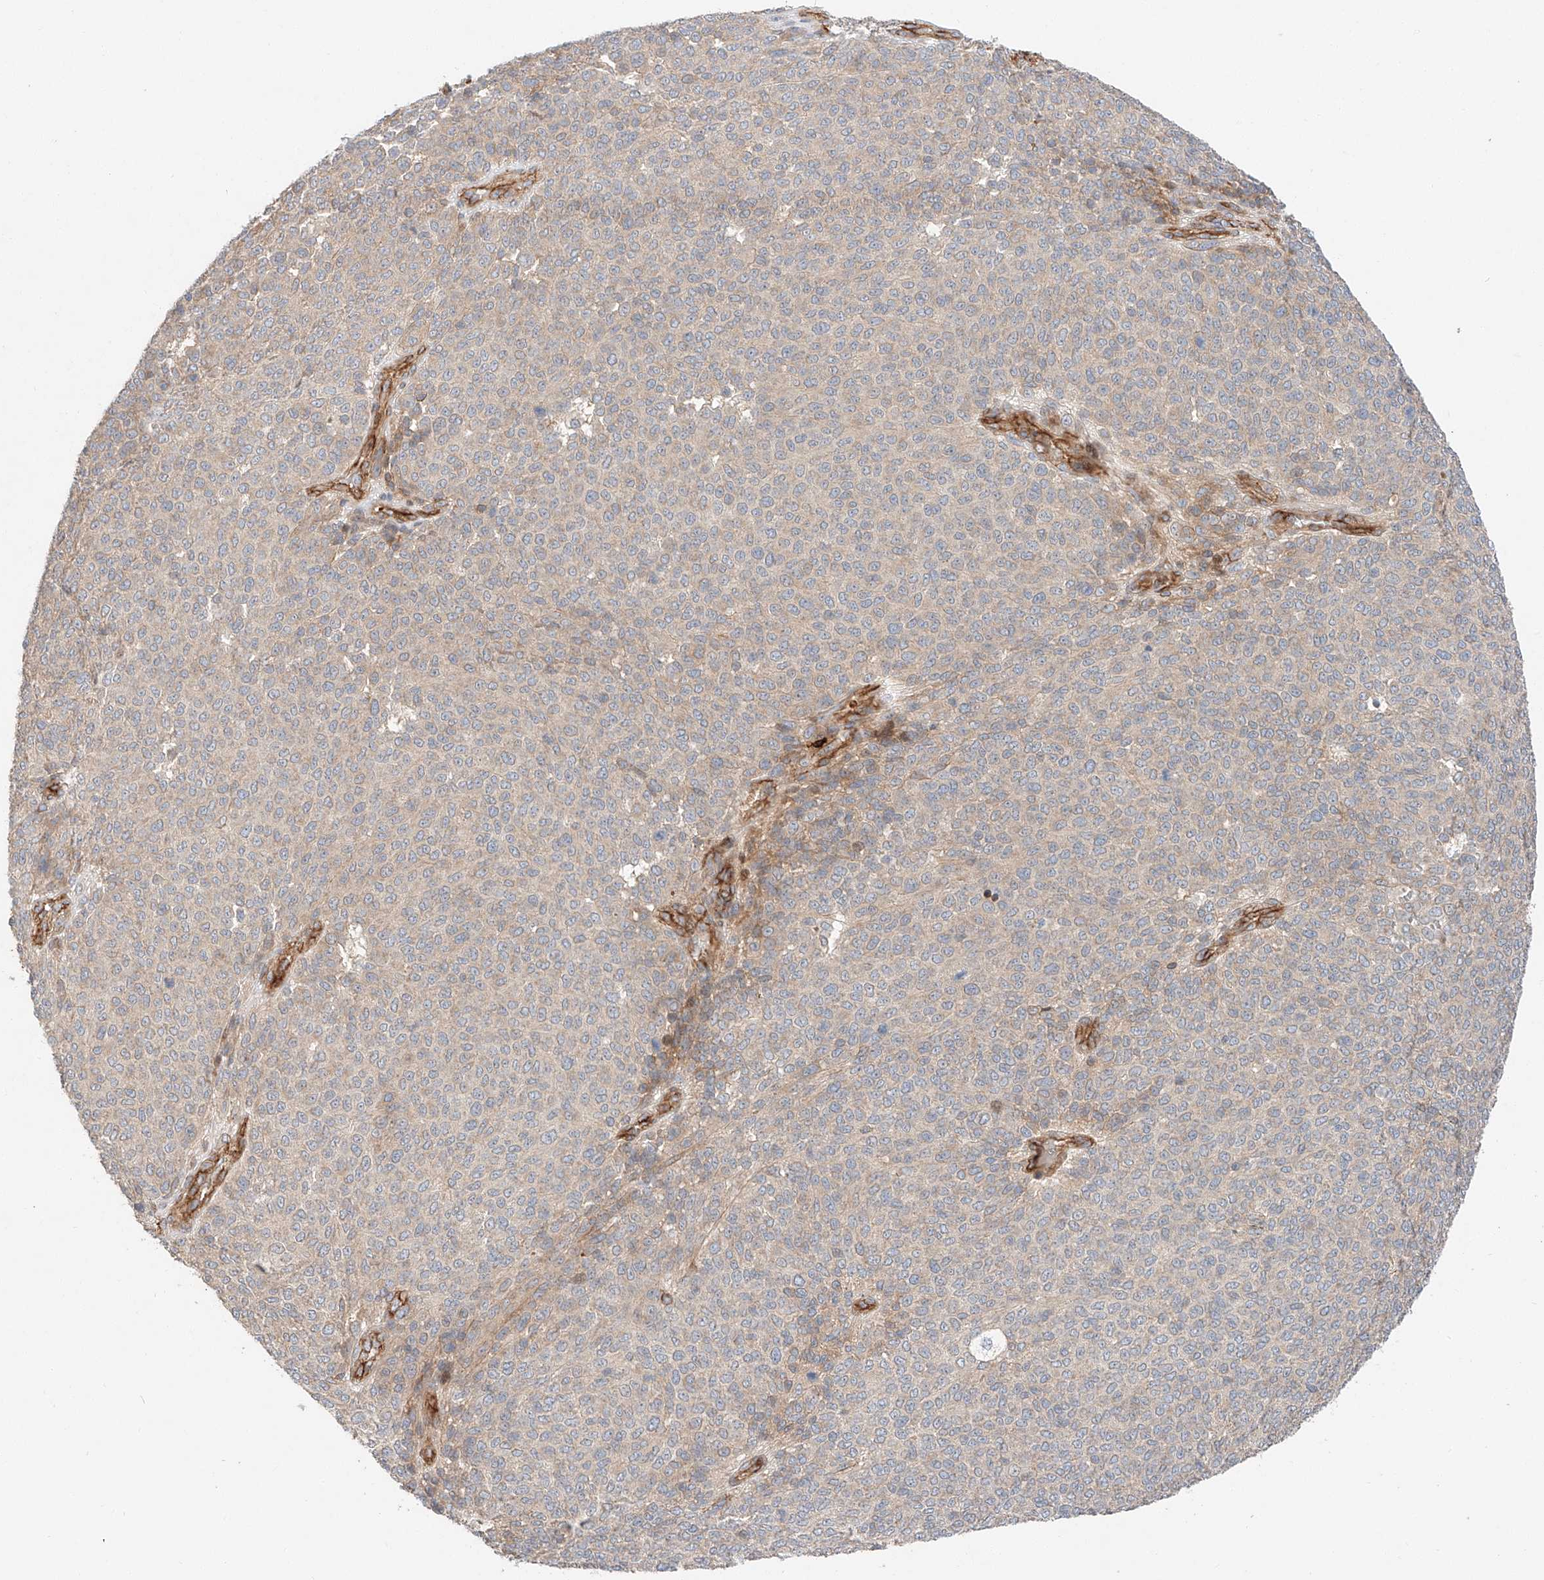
{"staining": {"intensity": "weak", "quantity": "25%-75%", "location": "cytoplasmic/membranous"}, "tissue": "melanoma", "cell_type": "Tumor cells", "image_type": "cancer", "snomed": [{"axis": "morphology", "description": "Malignant melanoma, NOS"}, {"axis": "topography", "description": "Skin"}], "caption": "Protein expression analysis of malignant melanoma reveals weak cytoplasmic/membranous expression in approximately 25%-75% of tumor cells.", "gene": "MINDY4", "patient": {"sex": "male", "age": 49}}